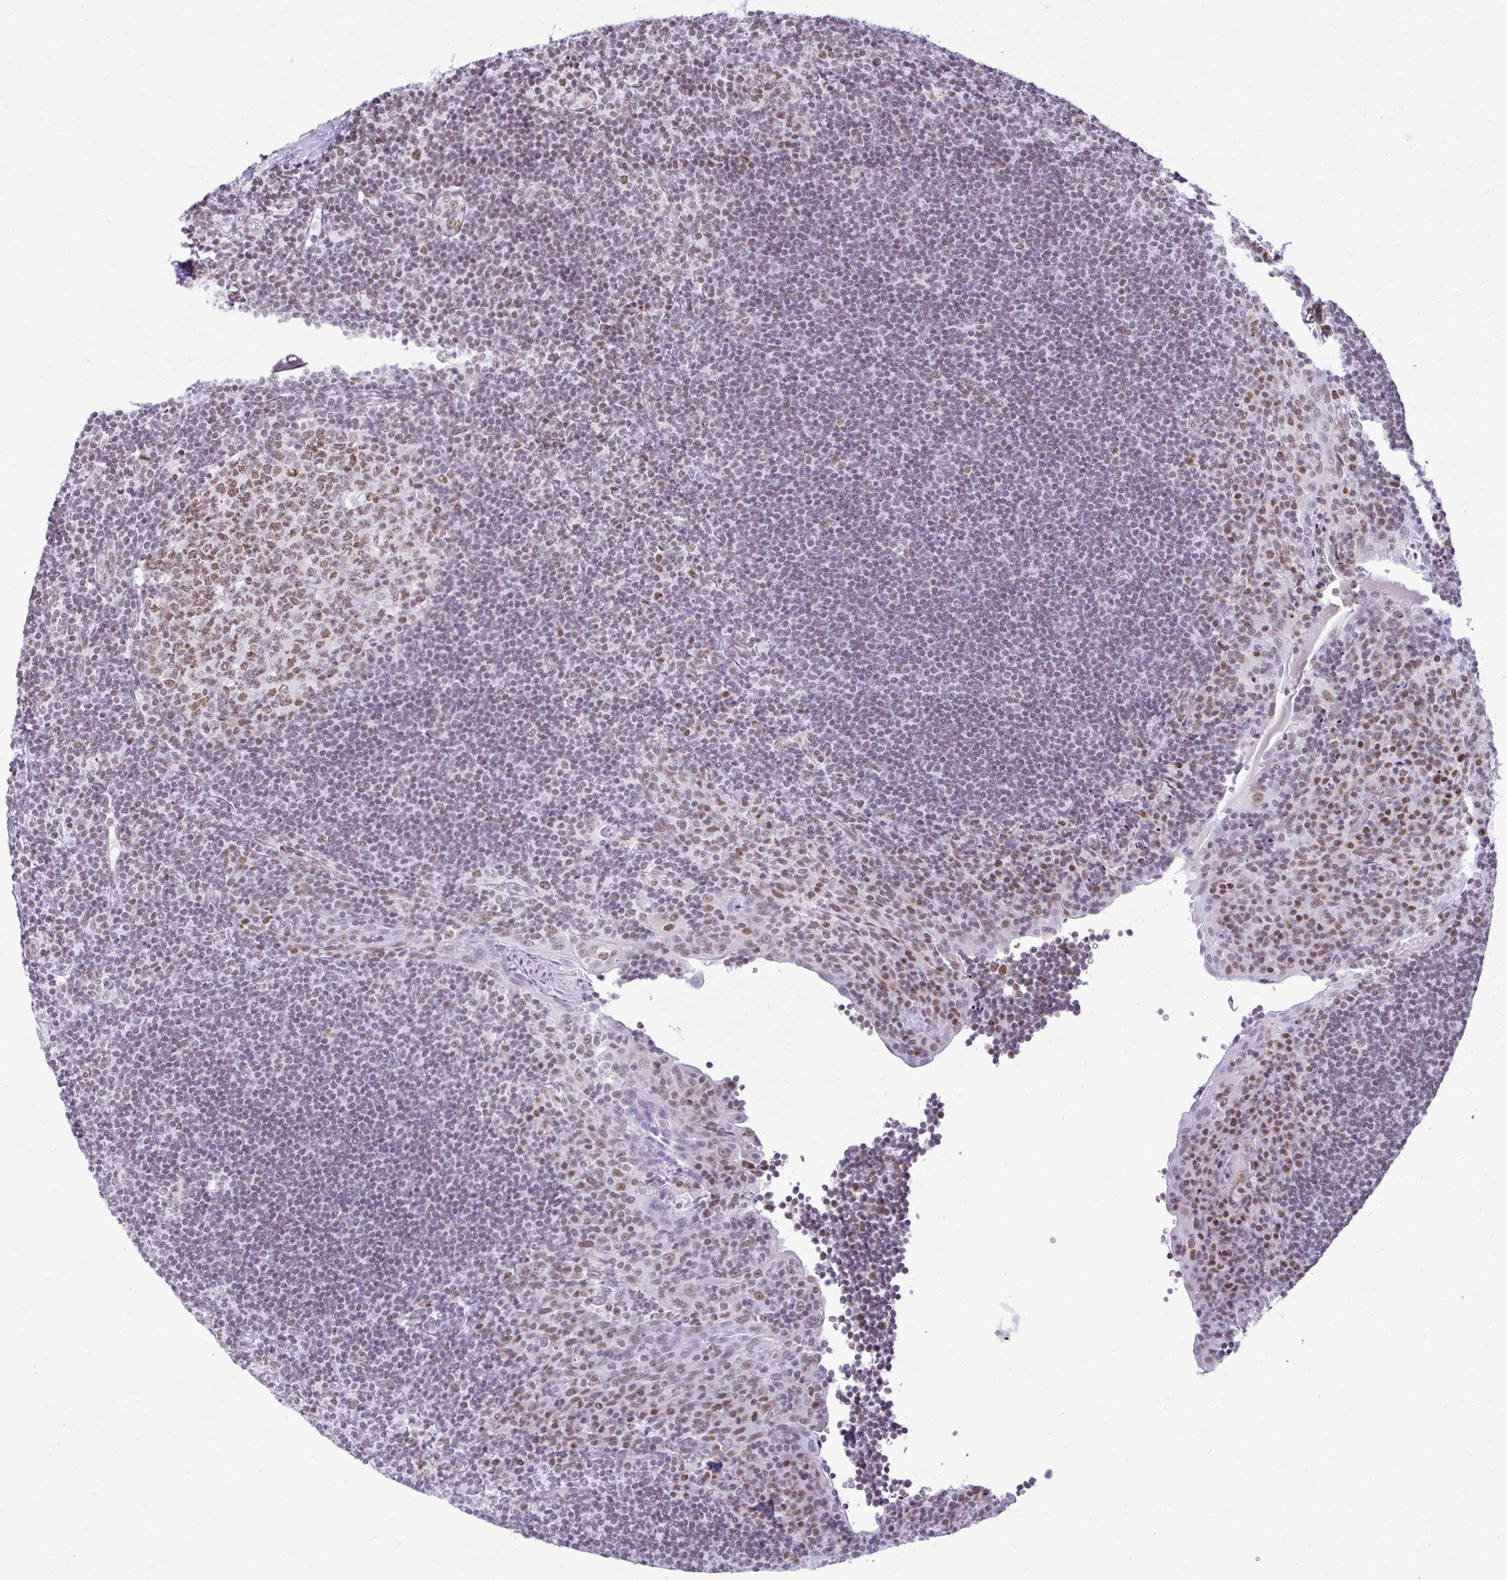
{"staining": {"intensity": "moderate", "quantity": ">75%", "location": "nuclear"}, "tissue": "tonsil", "cell_type": "Germinal center cells", "image_type": "normal", "snomed": [{"axis": "morphology", "description": "Normal tissue, NOS"}, {"axis": "topography", "description": "Tonsil"}], "caption": "An image of human tonsil stained for a protein displays moderate nuclear brown staining in germinal center cells. (brown staining indicates protein expression, while blue staining denotes nuclei).", "gene": "PABIR1", "patient": {"sex": "male", "age": 17}}